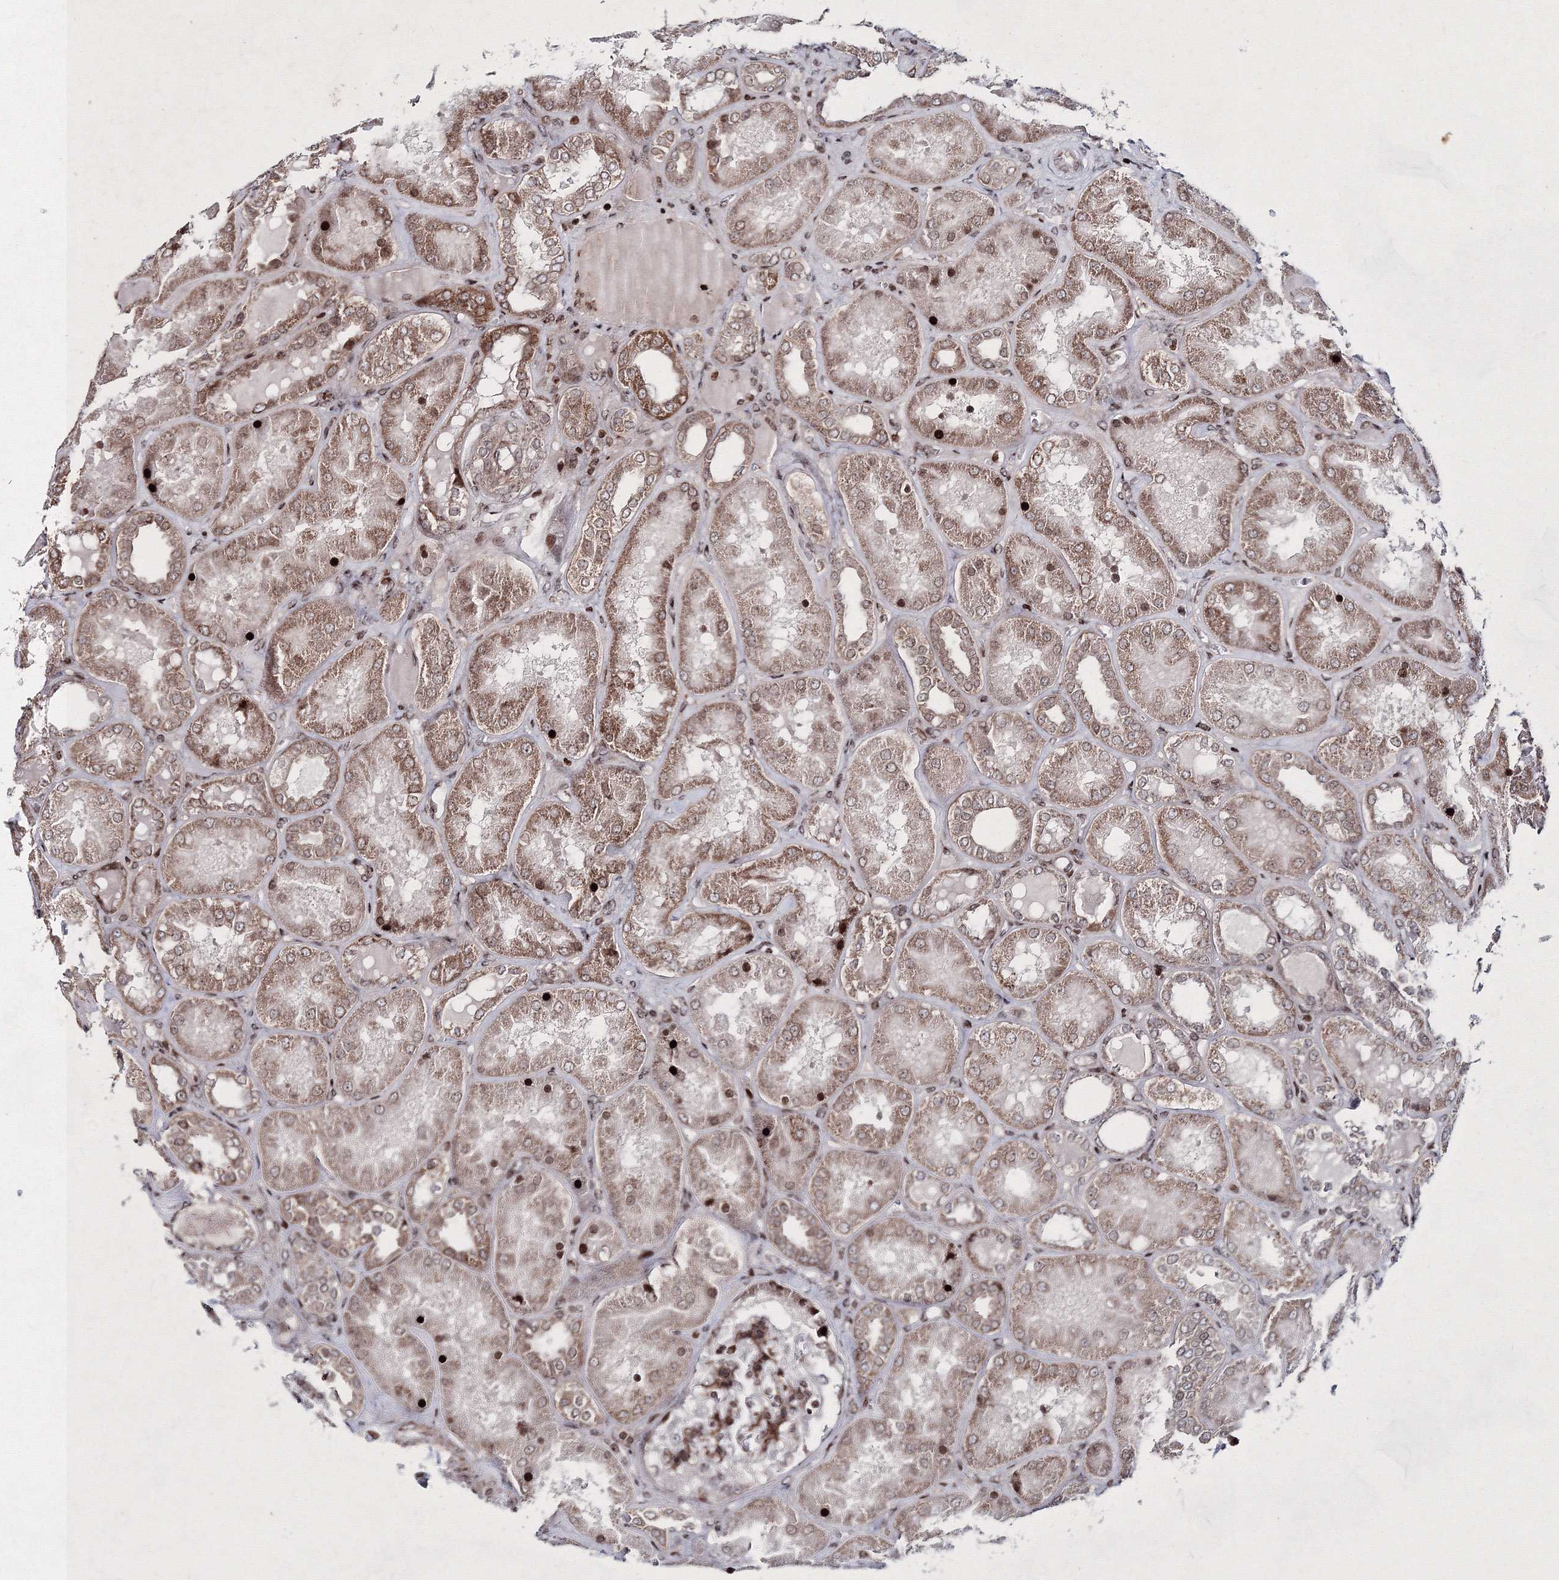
{"staining": {"intensity": "moderate", "quantity": ">75%", "location": "cytoplasmic/membranous,nuclear"}, "tissue": "kidney", "cell_type": "Cells in glomeruli", "image_type": "normal", "snomed": [{"axis": "morphology", "description": "Normal tissue, NOS"}, {"axis": "topography", "description": "Kidney"}], "caption": "Protein staining displays moderate cytoplasmic/membranous,nuclear staining in approximately >75% of cells in glomeruli in unremarkable kidney. Immunohistochemistry stains the protein in brown and the nuclei are stained blue.", "gene": "SMIM29", "patient": {"sex": "female", "age": 56}}